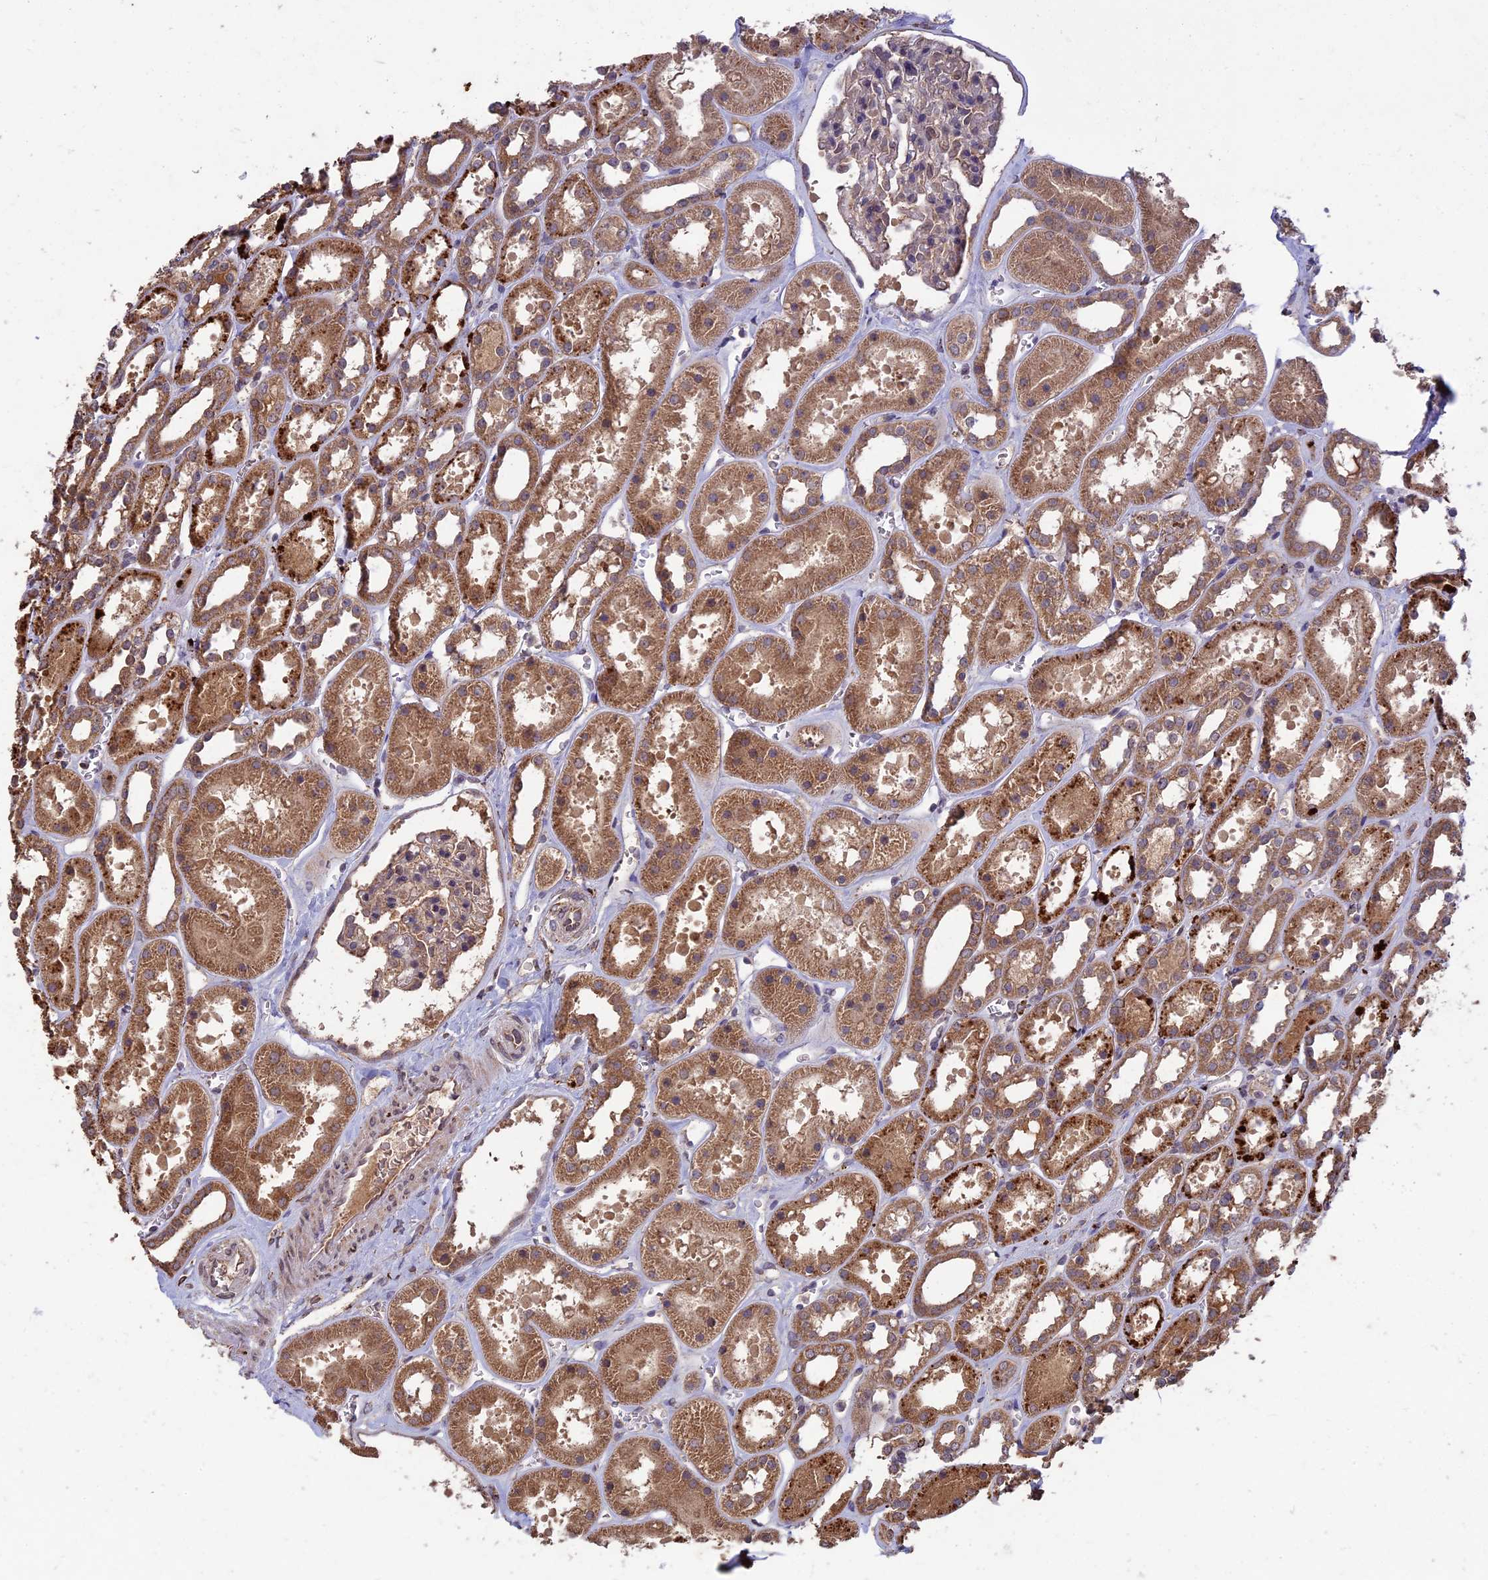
{"staining": {"intensity": "weak", "quantity": "25%-75%", "location": "cytoplasmic/membranous"}, "tissue": "kidney", "cell_type": "Cells in glomeruli", "image_type": "normal", "snomed": [{"axis": "morphology", "description": "Normal tissue, NOS"}, {"axis": "topography", "description": "Kidney"}], "caption": "Protein staining shows weak cytoplasmic/membranous positivity in about 25%-75% of cells in glomeruli in normal kidney.", "gene": "RCCD1", "patient": {"sex": "female", "age": 41}}